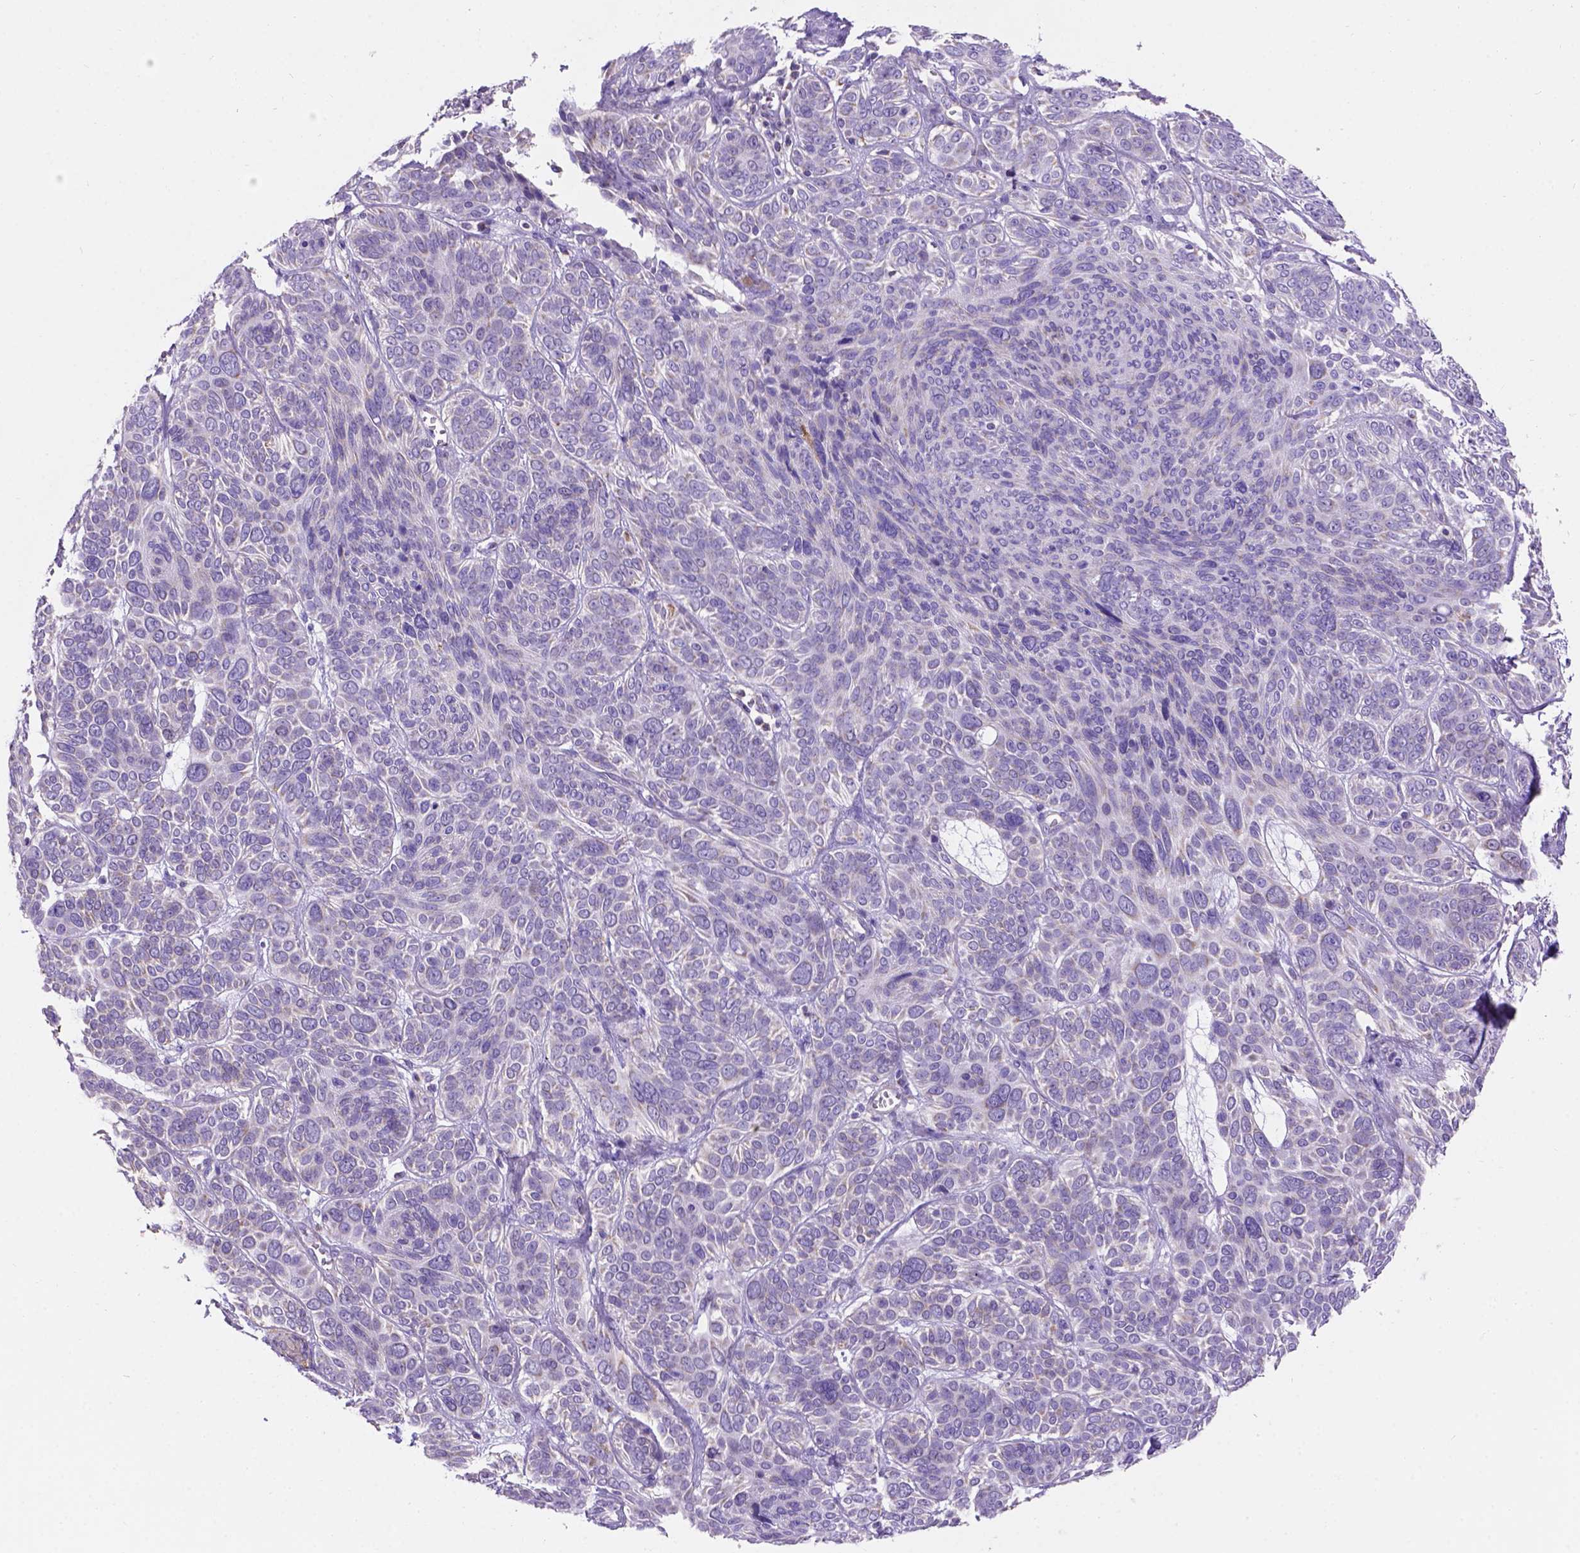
{"staining": {"intensity": "negative", "quantity": "none", "location": "none"}, "tissue": "skin cancer", "cell_type": "Tumor cells", "image_type": "cancer", "snomed": [{"axis": "morphology", "description": "Basal cell carcinoma"}, {"axis": "topography", "description": "Skin"}, {"axis": "topography", "description": "Skin of face"}], "caption": "DAB immunohistochemical staining of human skin basal cell carcinoma demonstrates no significant staining in tumor cells.", "gene": "L2HGDH", "patient": {"sex": "male", "age": 73}}